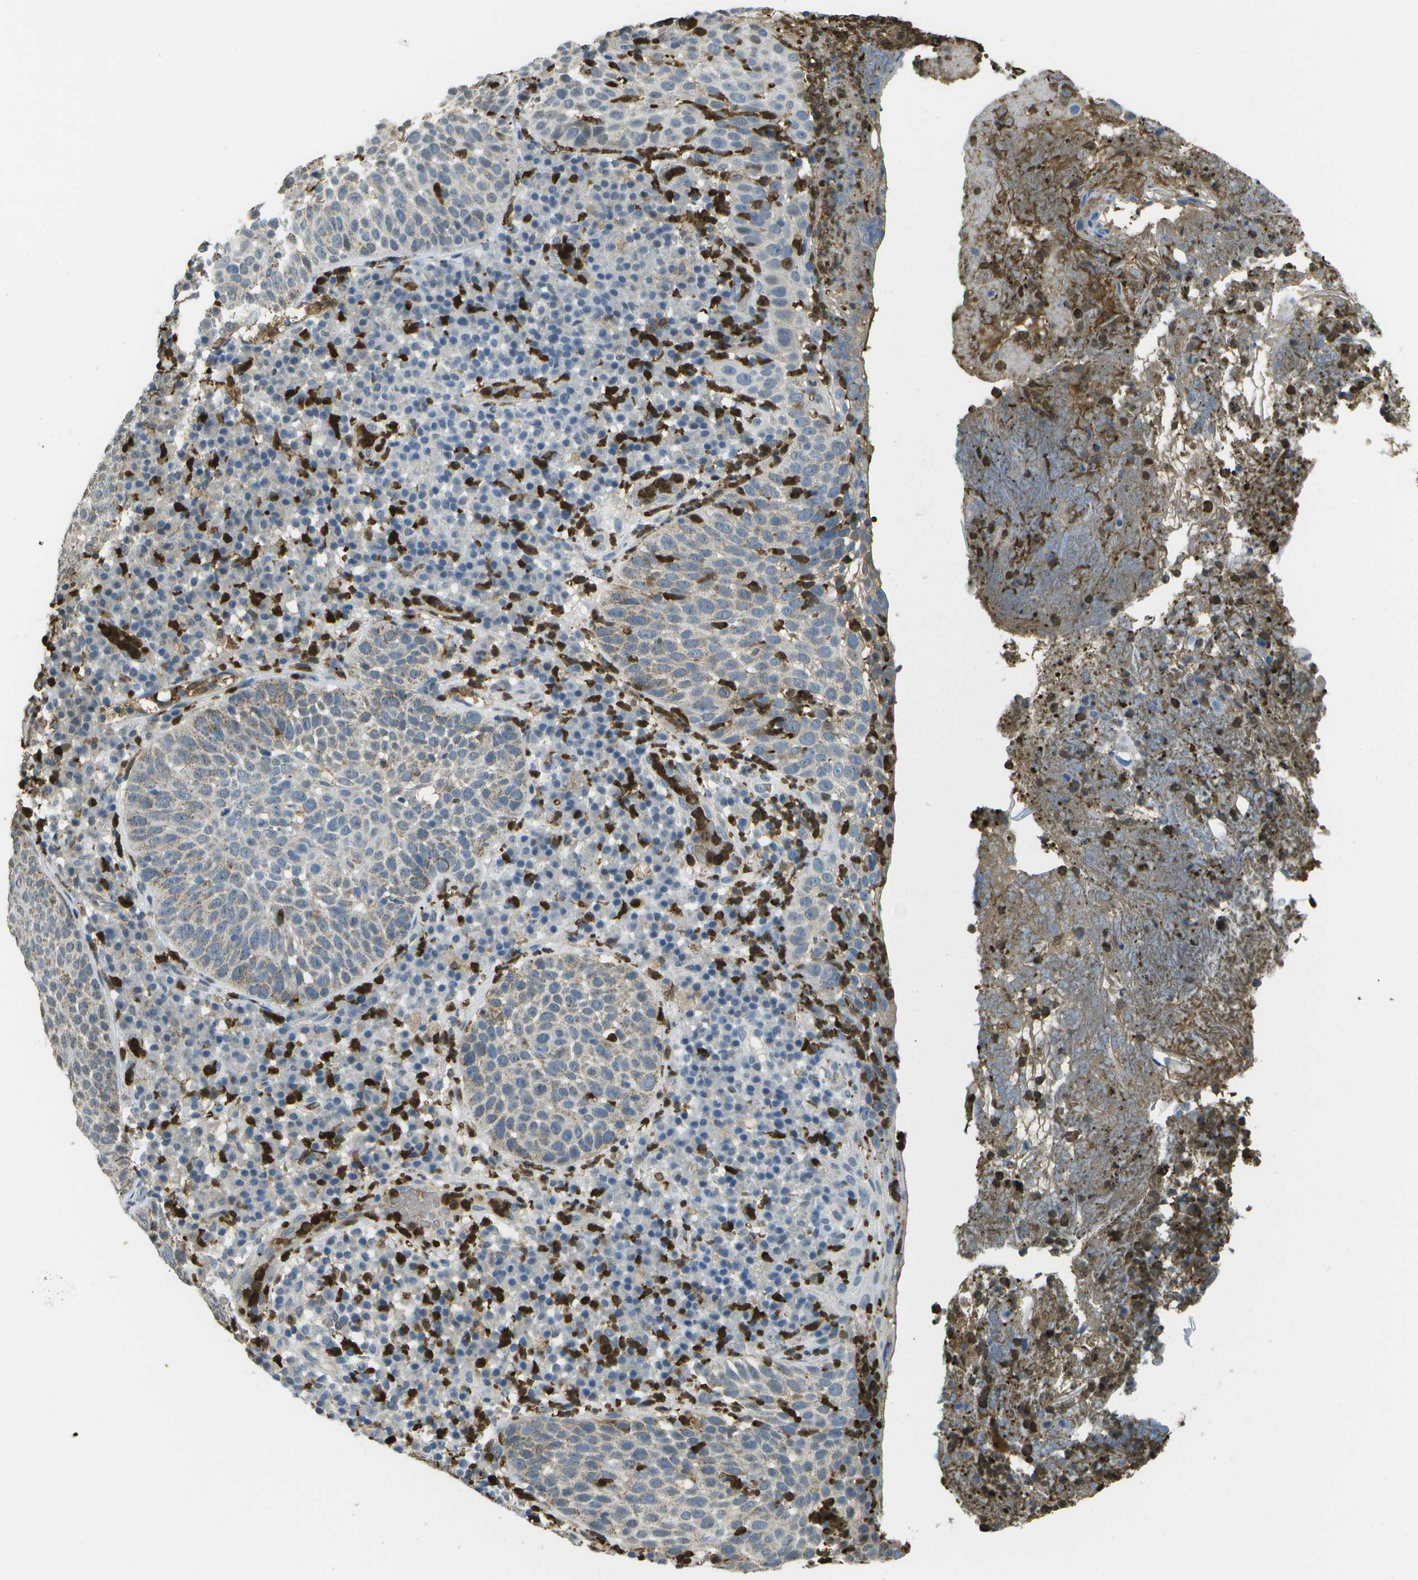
{"staining": {"intensity": "weak", "quantity": "<25%", "location": "cytoplasmic/membranous"}, "tissue": "skin cancer", "cell_type": "Tumor cells", "image_type": "cancer", "snomed": [{"axis": "morphology", "description": "Squamous cell carcinoma in situ, NOS"}, {"axis": "morphology", "description": "Squamous cell carcinoma, NOS"}, {"axis": "topography", "description": "Skin"}], "caption": "Immunohistochemical staining of human skin cancer (squamous cell carcinoma in situ) shows no significant positivity in tumor cells.", "gene": "CACHD1", "patient": {"sex": "male", "age": 93}}